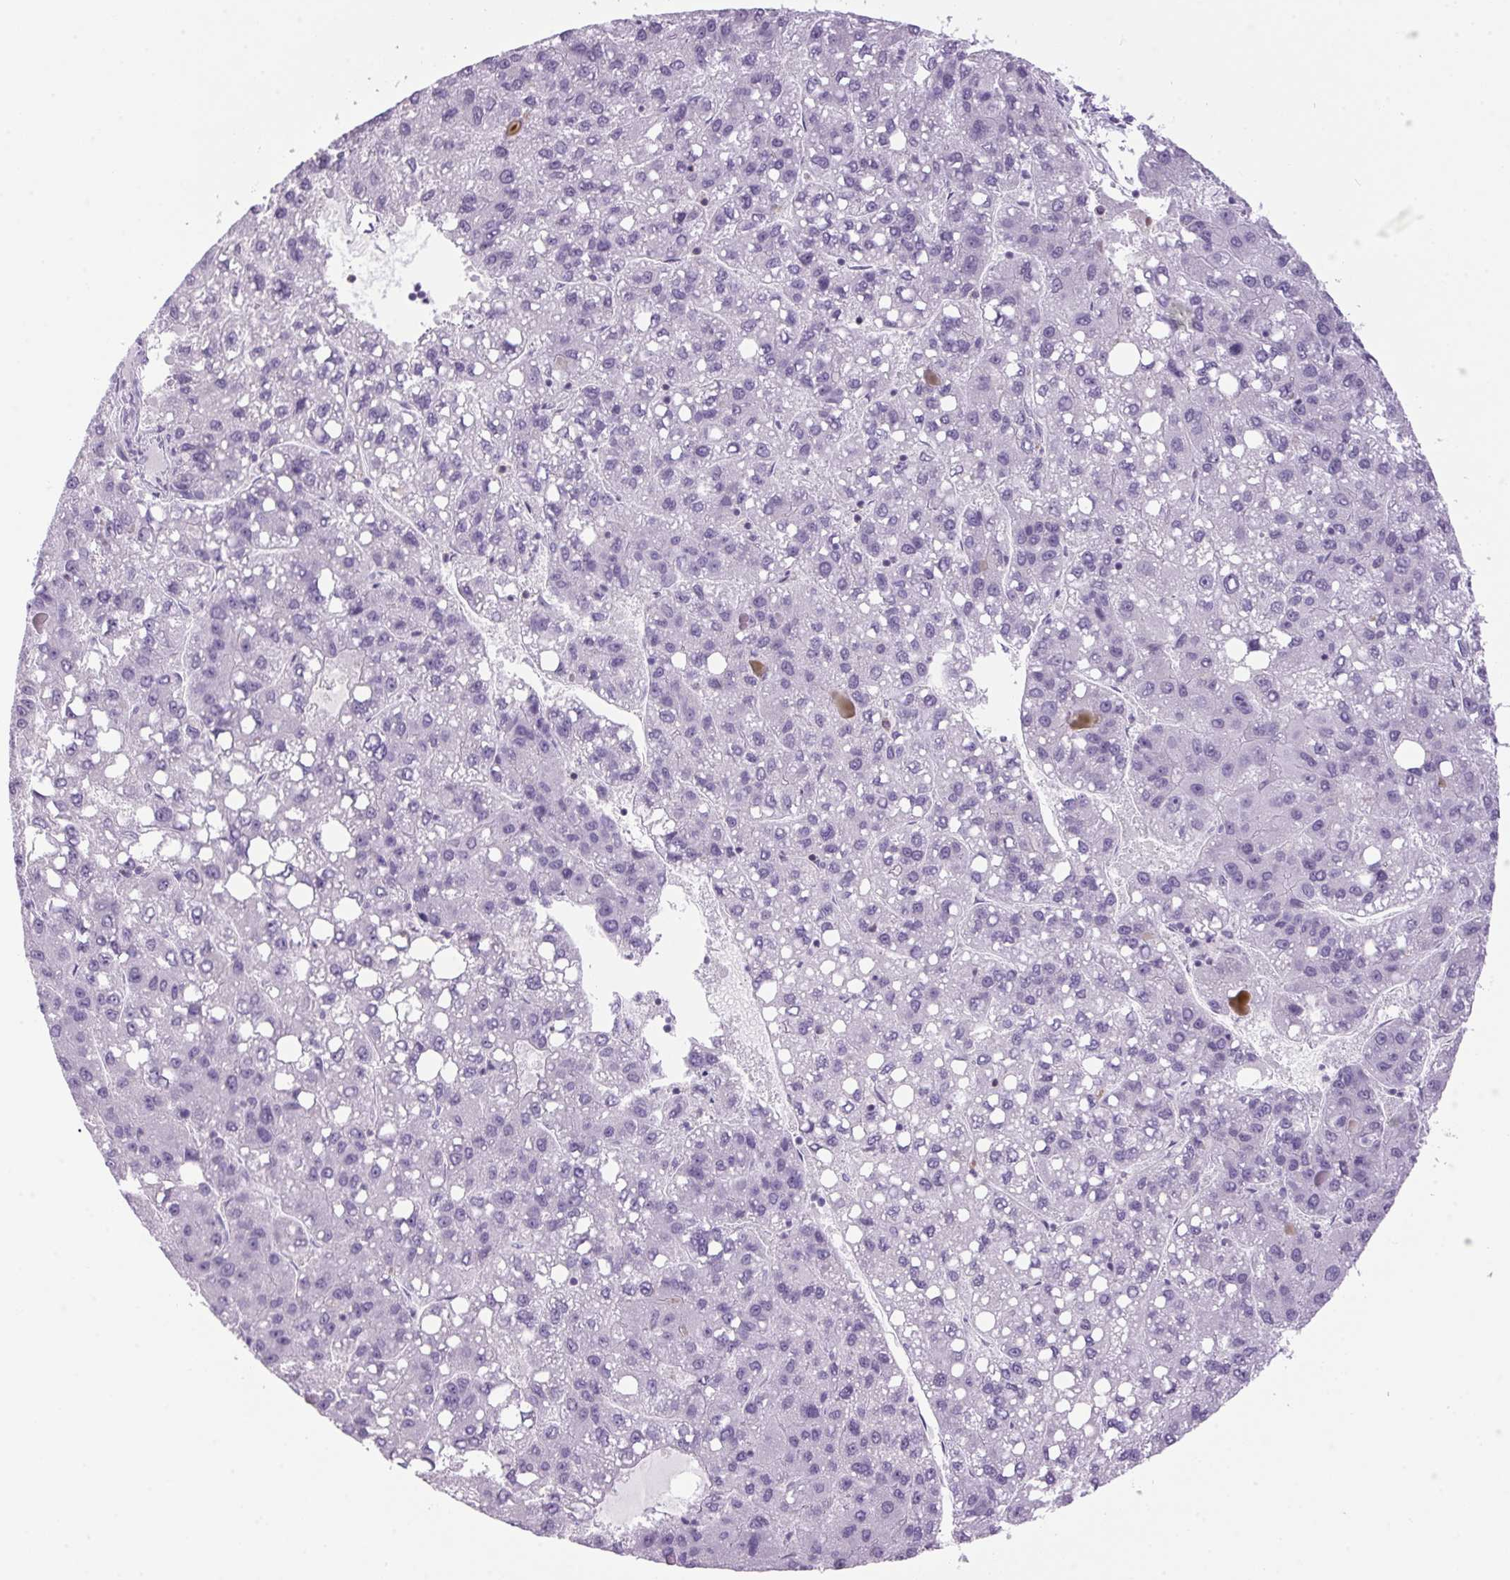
{"staining": {"intensity": "negative", "quantity": "none", "location": "none"}, "tissue": "liver cancer", "cell_type": "Tumor cells", "image_type": "cancer", "snomed": [{"axis": "morphology", "description": "Carcinoma, Hepatocellular, NOS"}, {"axis": "topography", "description": "Liver"}], "caption": "This is an immunohistochemistry photomicrograph of liver cancer. There is no expression in tumor cells.", "gene": "S100A2", "patient": {"sex": "female", "age": 82}}